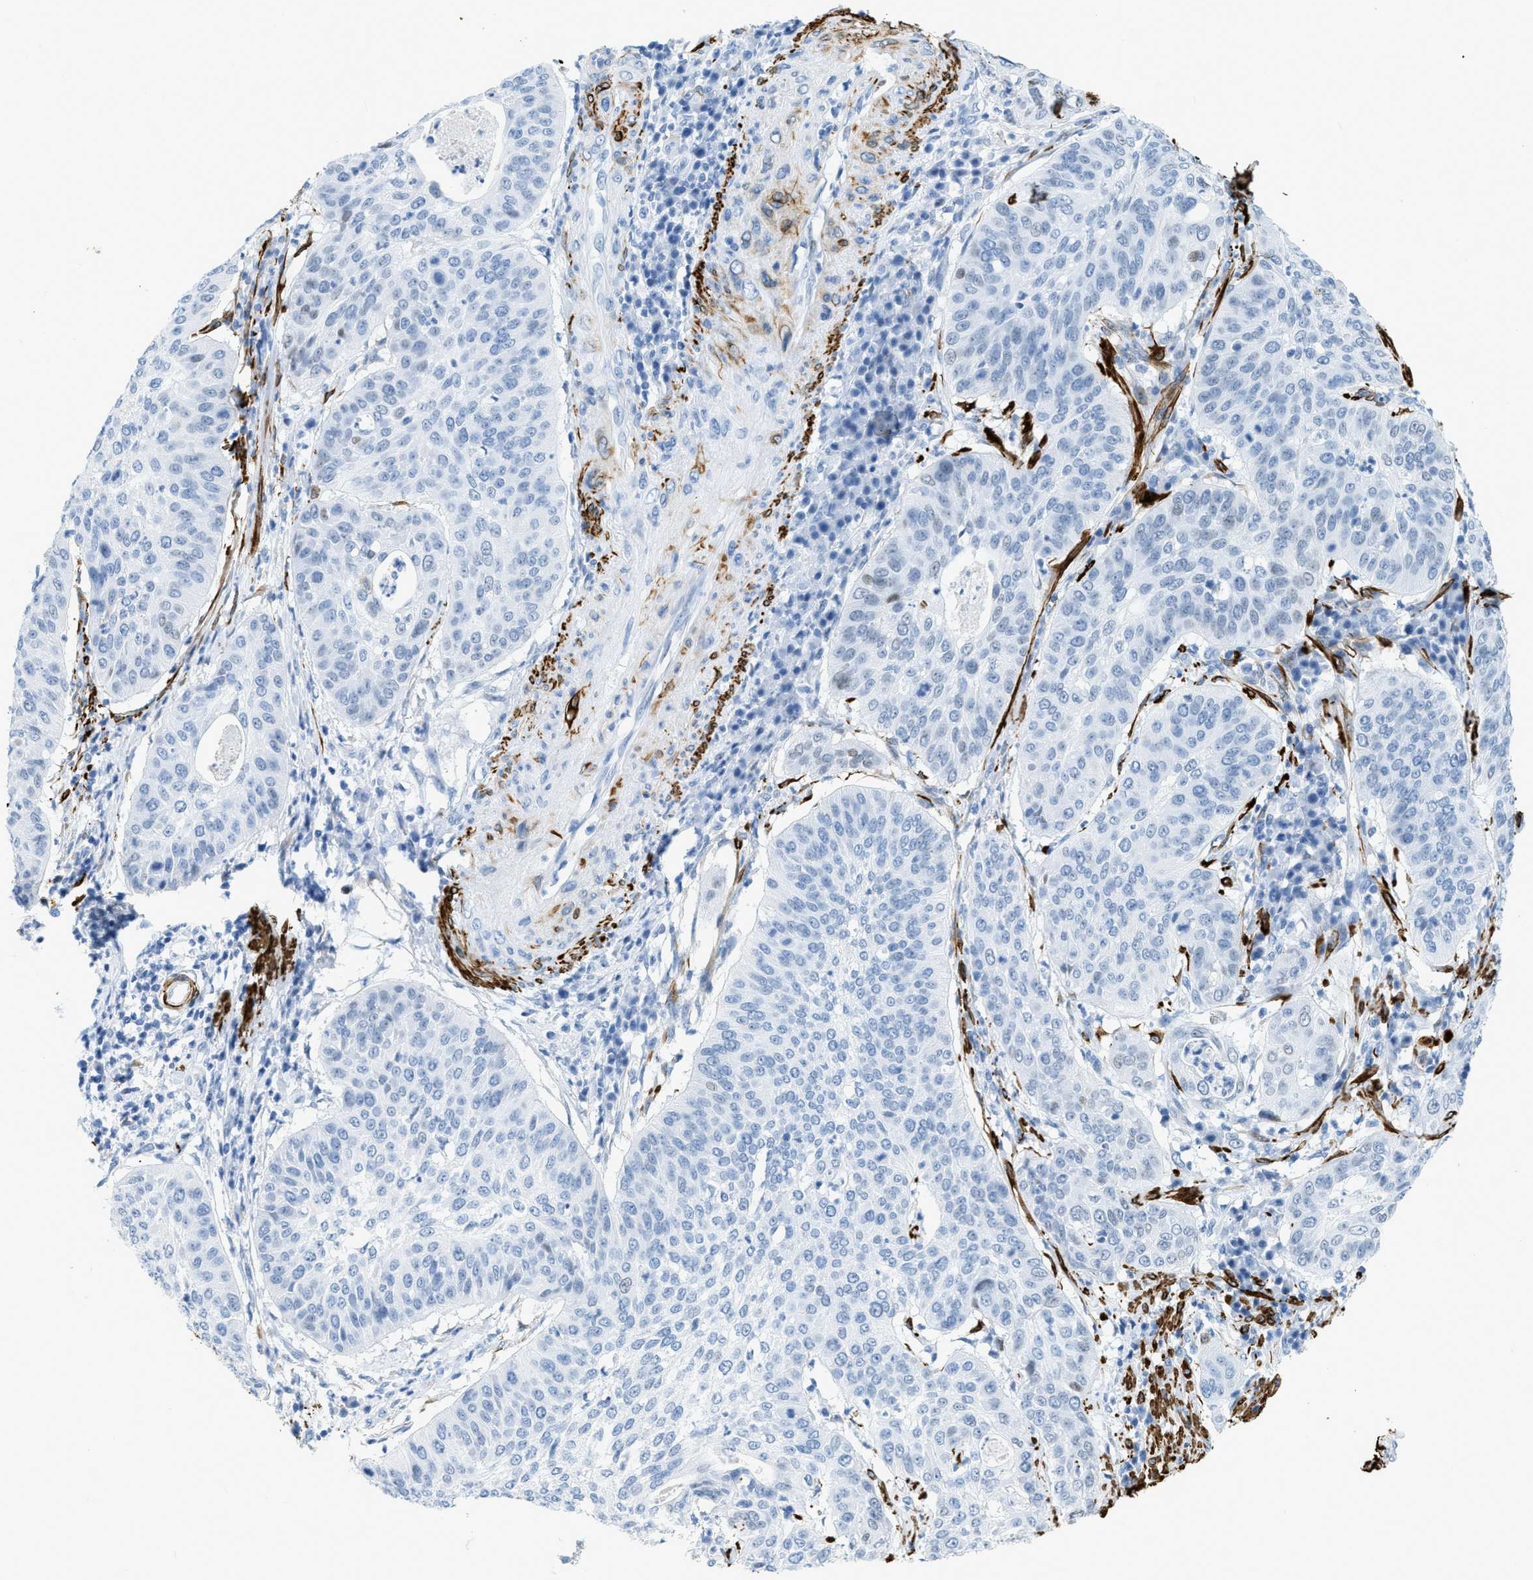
{"staining": {"intensity": "negative", "quantity": "none", "location": "none"}, "tissue": "cervical cancer", "cell_type": "Tumor cells", "image_type": "cancer", "snomed": [{"axis": "morphology", "description": "Normal tissue, NOS"}, {"axis": "morphology", "description": "Squamous cell carcinoma, NOS"}, {"axis": "topography", "description": "Cervix"}], "caption": "Tumor cells show no significant protein staining in cervical cancer. (DAB immunohistochemistry (IHC) visualized using brightfield microscopy, high magnification).", "gene": "DES", "patient": {"sex": "female", "age": 39}}